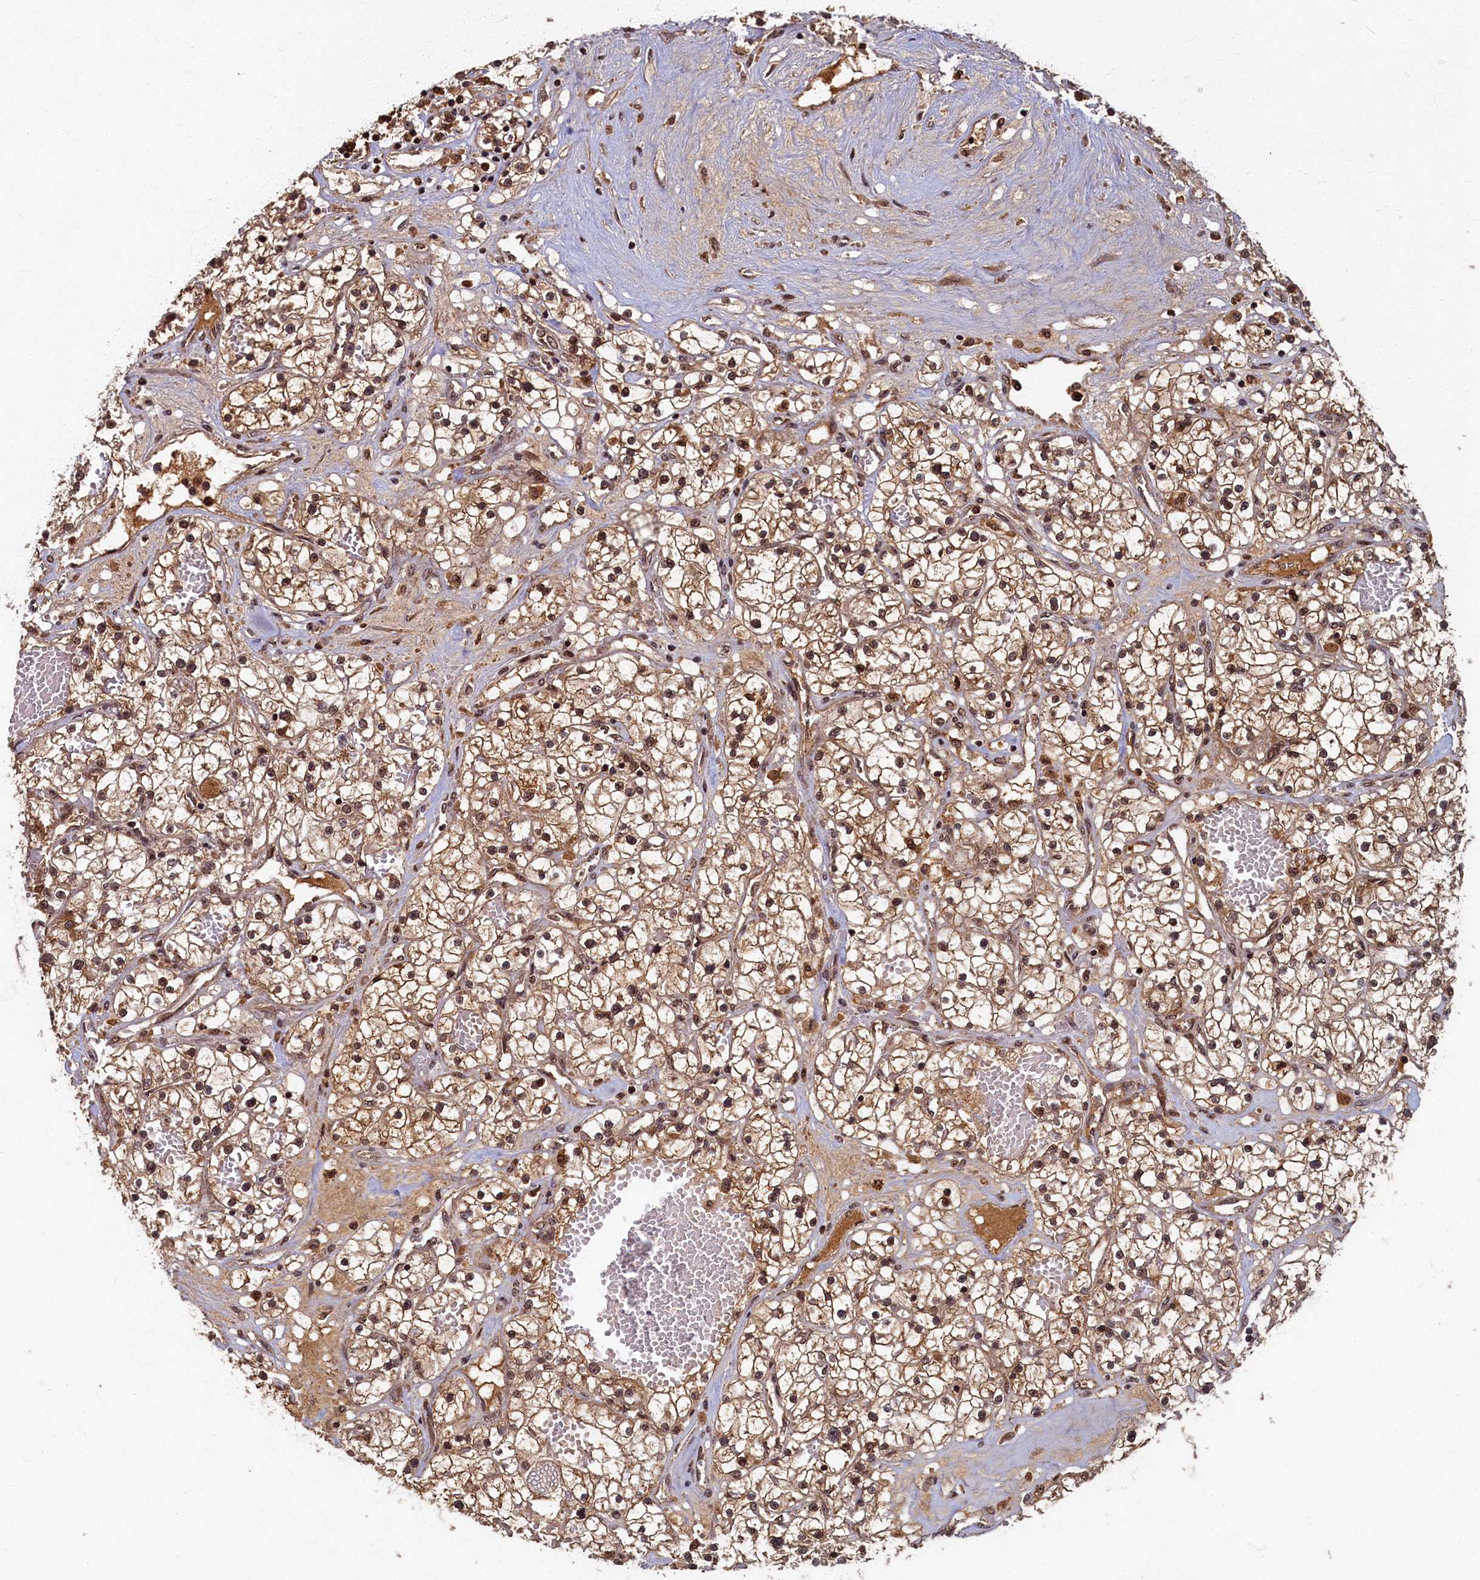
{"staining": {"intensity": "moderate", "quantity": ">75%", "location": "cytoplasmic/membranous,nuclear"}, "tissue": "renal cancer", "cell_type": "Tumor cells", "image_type": "cancer", "snomed": [{"axis": "morphology", "description": "Normal tissue, NOS"}, {"axis": "morphology", "description": "Adenocarcinoma, NOS"}, {"axis": "topography", "description": "Kidney"}], "caption": "An immunohistochemistry (IHC) photomicrograph of neoplastic tissue is shown. Protein staining in brown shows moderate cytoplasmic/membranous and nuclear positivity in renal cancer (adenocarcinoma) within tumor cells.", "gene": "BRCA1", "patient": {"sex": "male", "age": 68}}